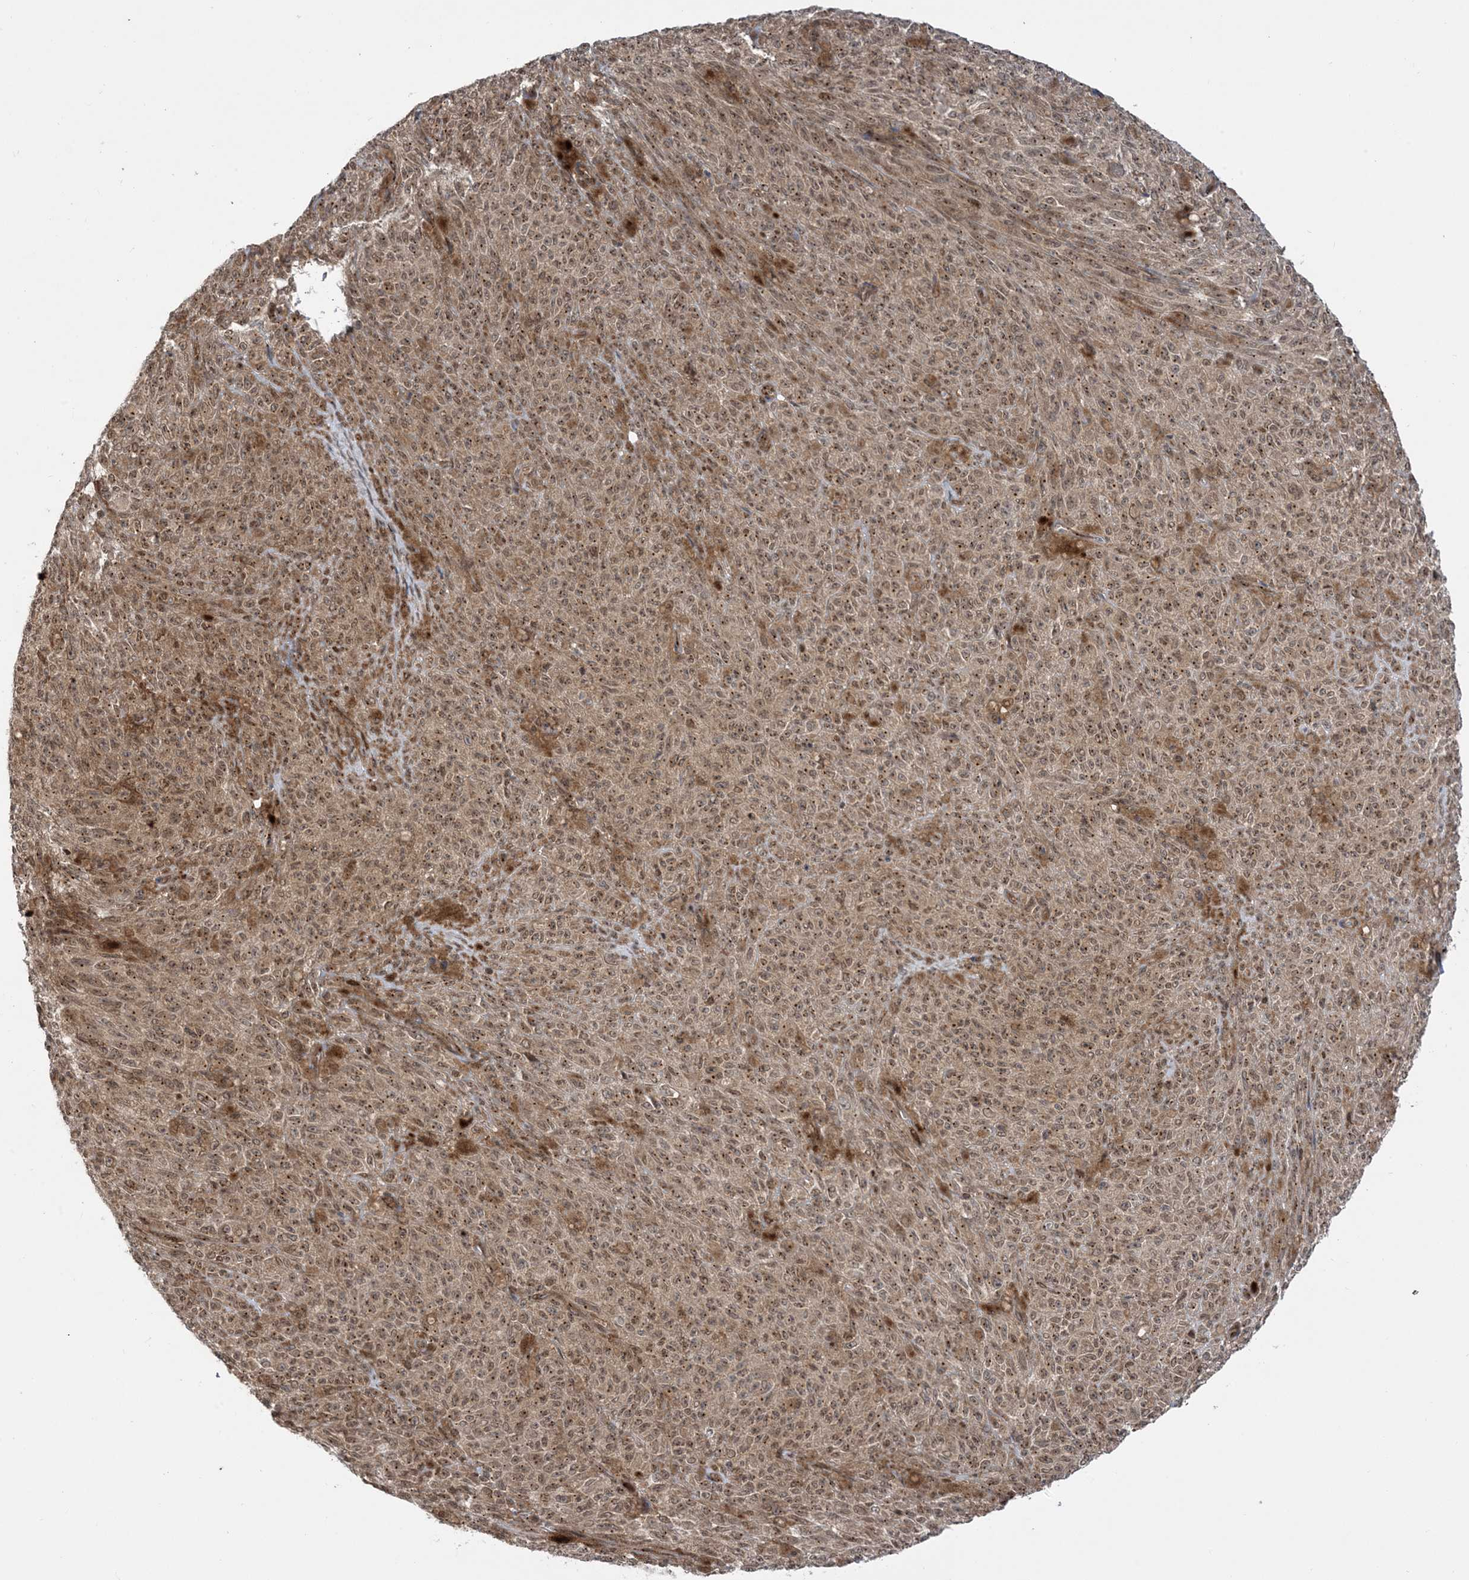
{"staining": {"intensity": "moderate", "quantity": ">75%", "location": "cytoplasmic/membranous,nuclear"}, "tissue": "melanoma", "cell_type": "Tumor cells", "image_type": "cancer", "snomed": [{"axis": "morphology", "description": "Malignant melanoma, NOS"}, {"axis": "topography", "description": "Skin"}], "caption": "Protein staining of malignant melanoma tissue demonstrates moderate cytoplasmic/membranous and nuclear staining in approximately >75% of tumor cells.", "gene": "CASP4", "patient": {"sex": "female", "age": 82}}